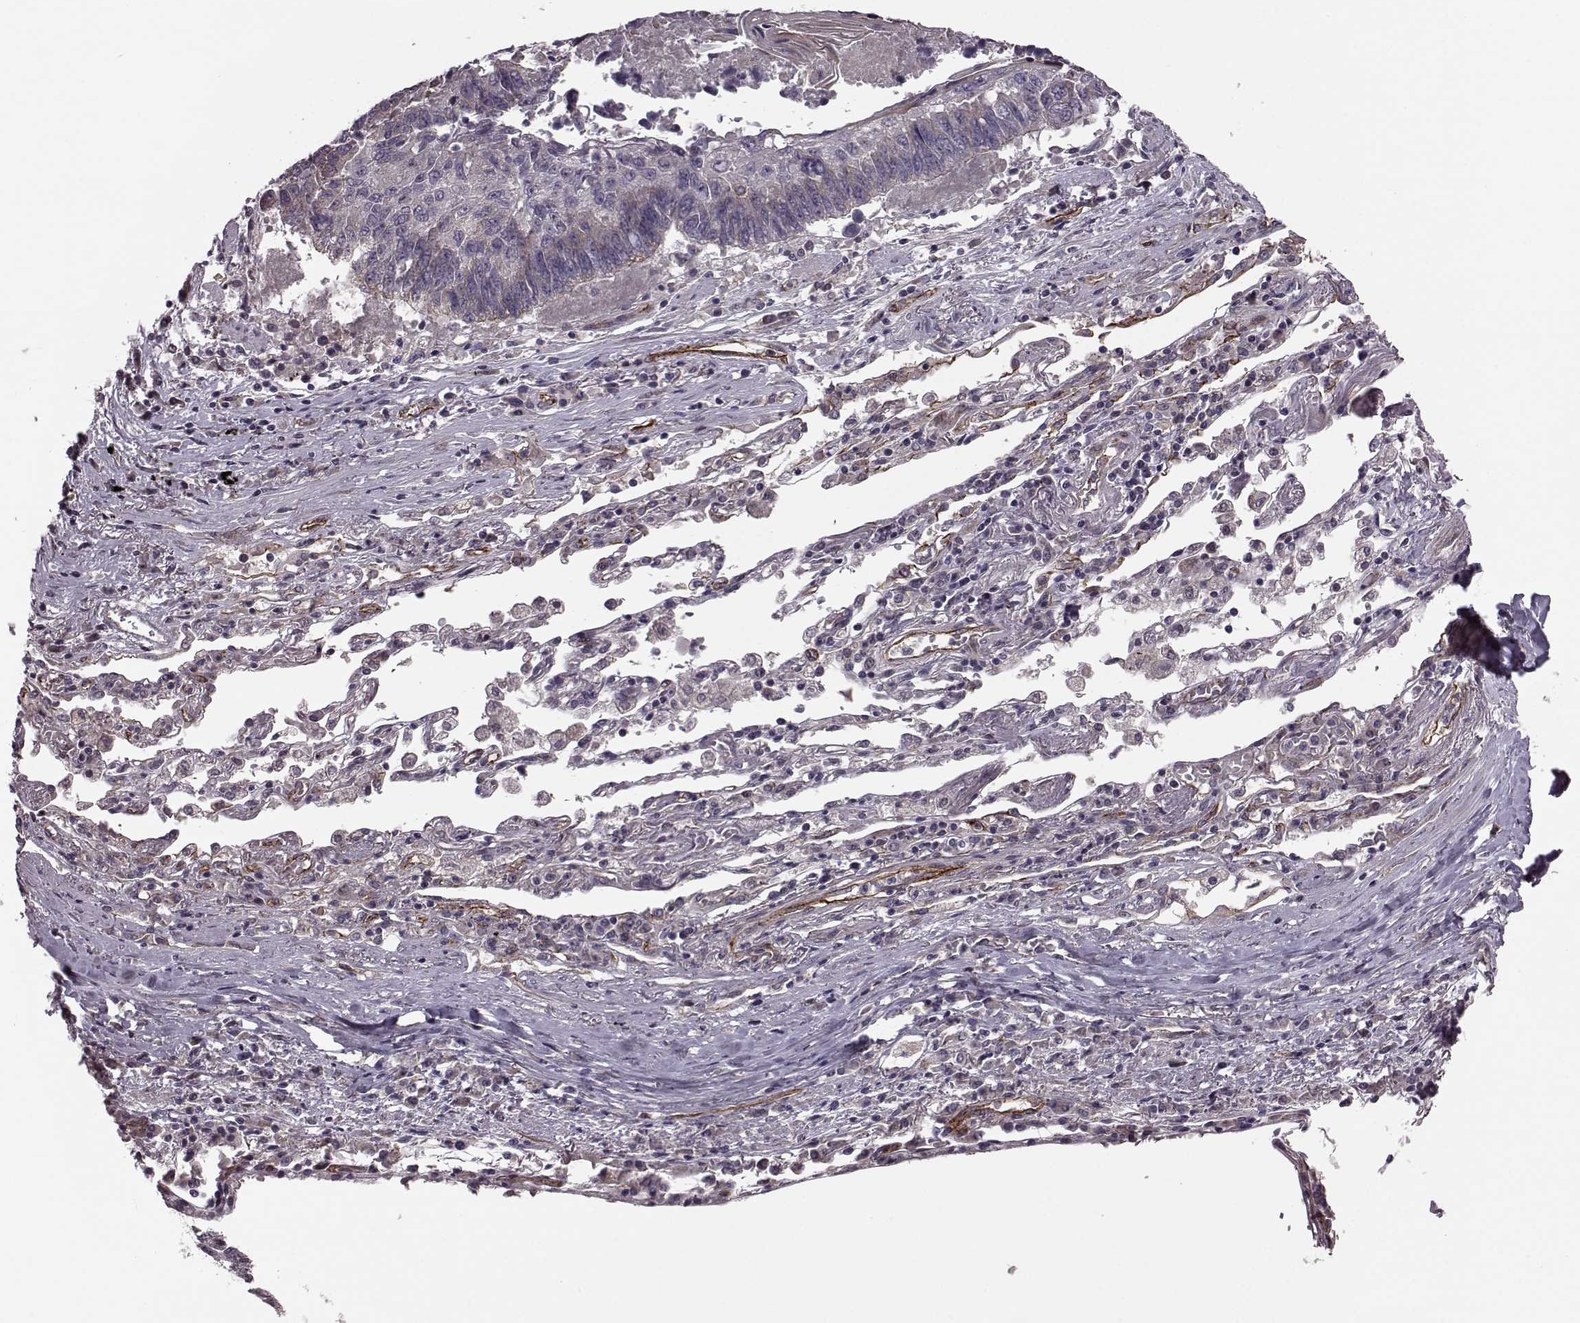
{"staining": {"intensity": "moderate", "quantity": "<25%", "location": "cytoplasmic/membranous"}, "tissue": "lung cancer", "cell_type": "Tumor cells", "image_type": "cancer", "snomed": [{"axis": "morphology", "description": "Squamous cell carcinoma, NOS"}, {"axis": "topography", "description": "Lung"}], "caption": "Immunohistochemical staining of lung cancer (squamous cell carcinoma) displays moderate cytoplasmic/membranous protein positivity in about <25% of tumor cells.", "gene": "SYNPO", "patient": {"sex": "male", "age": 73}}